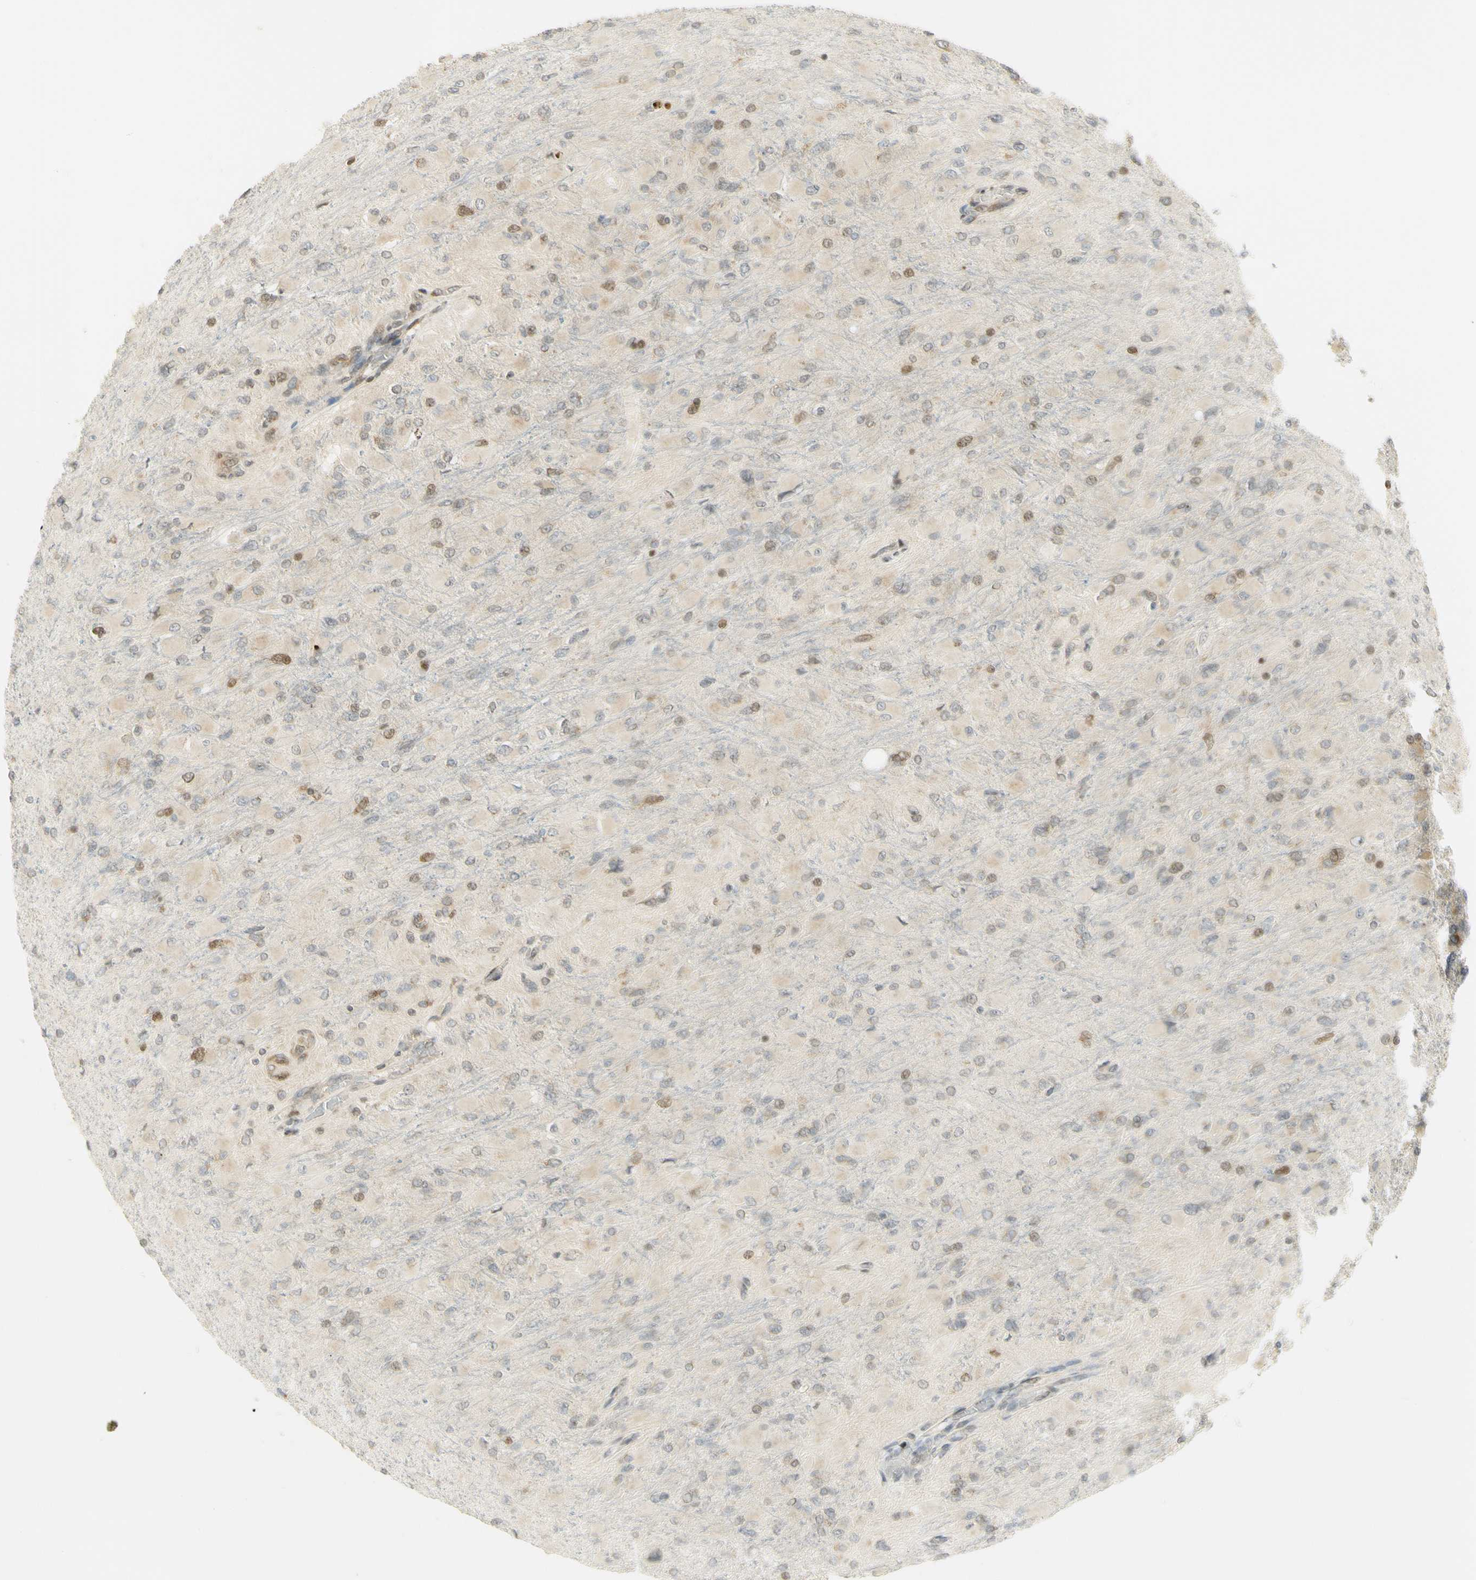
{"staining": {"intensity": "moderate", "quantity": "<25%", "location": "nuclear"}, "tissue": "glioma", "cell_type": "Tumor cells", "image_type": "cancer", "snomed": [{"axis": "morphology", "description": "Glioma, malignant, High grade"}, {"axis": "topography", "description": "Cerebral cortex"}], "caption": "Protein staining of glioma tissue shows moderate nuclear positivity in about <25% of tumor cells. The staining was performed using DAB, with brown indicating positive protein expression. Nuclei are stained blue with hematoxylin.", "gene": "KIF11", "patient": {"sex": "female", "age": 36}}